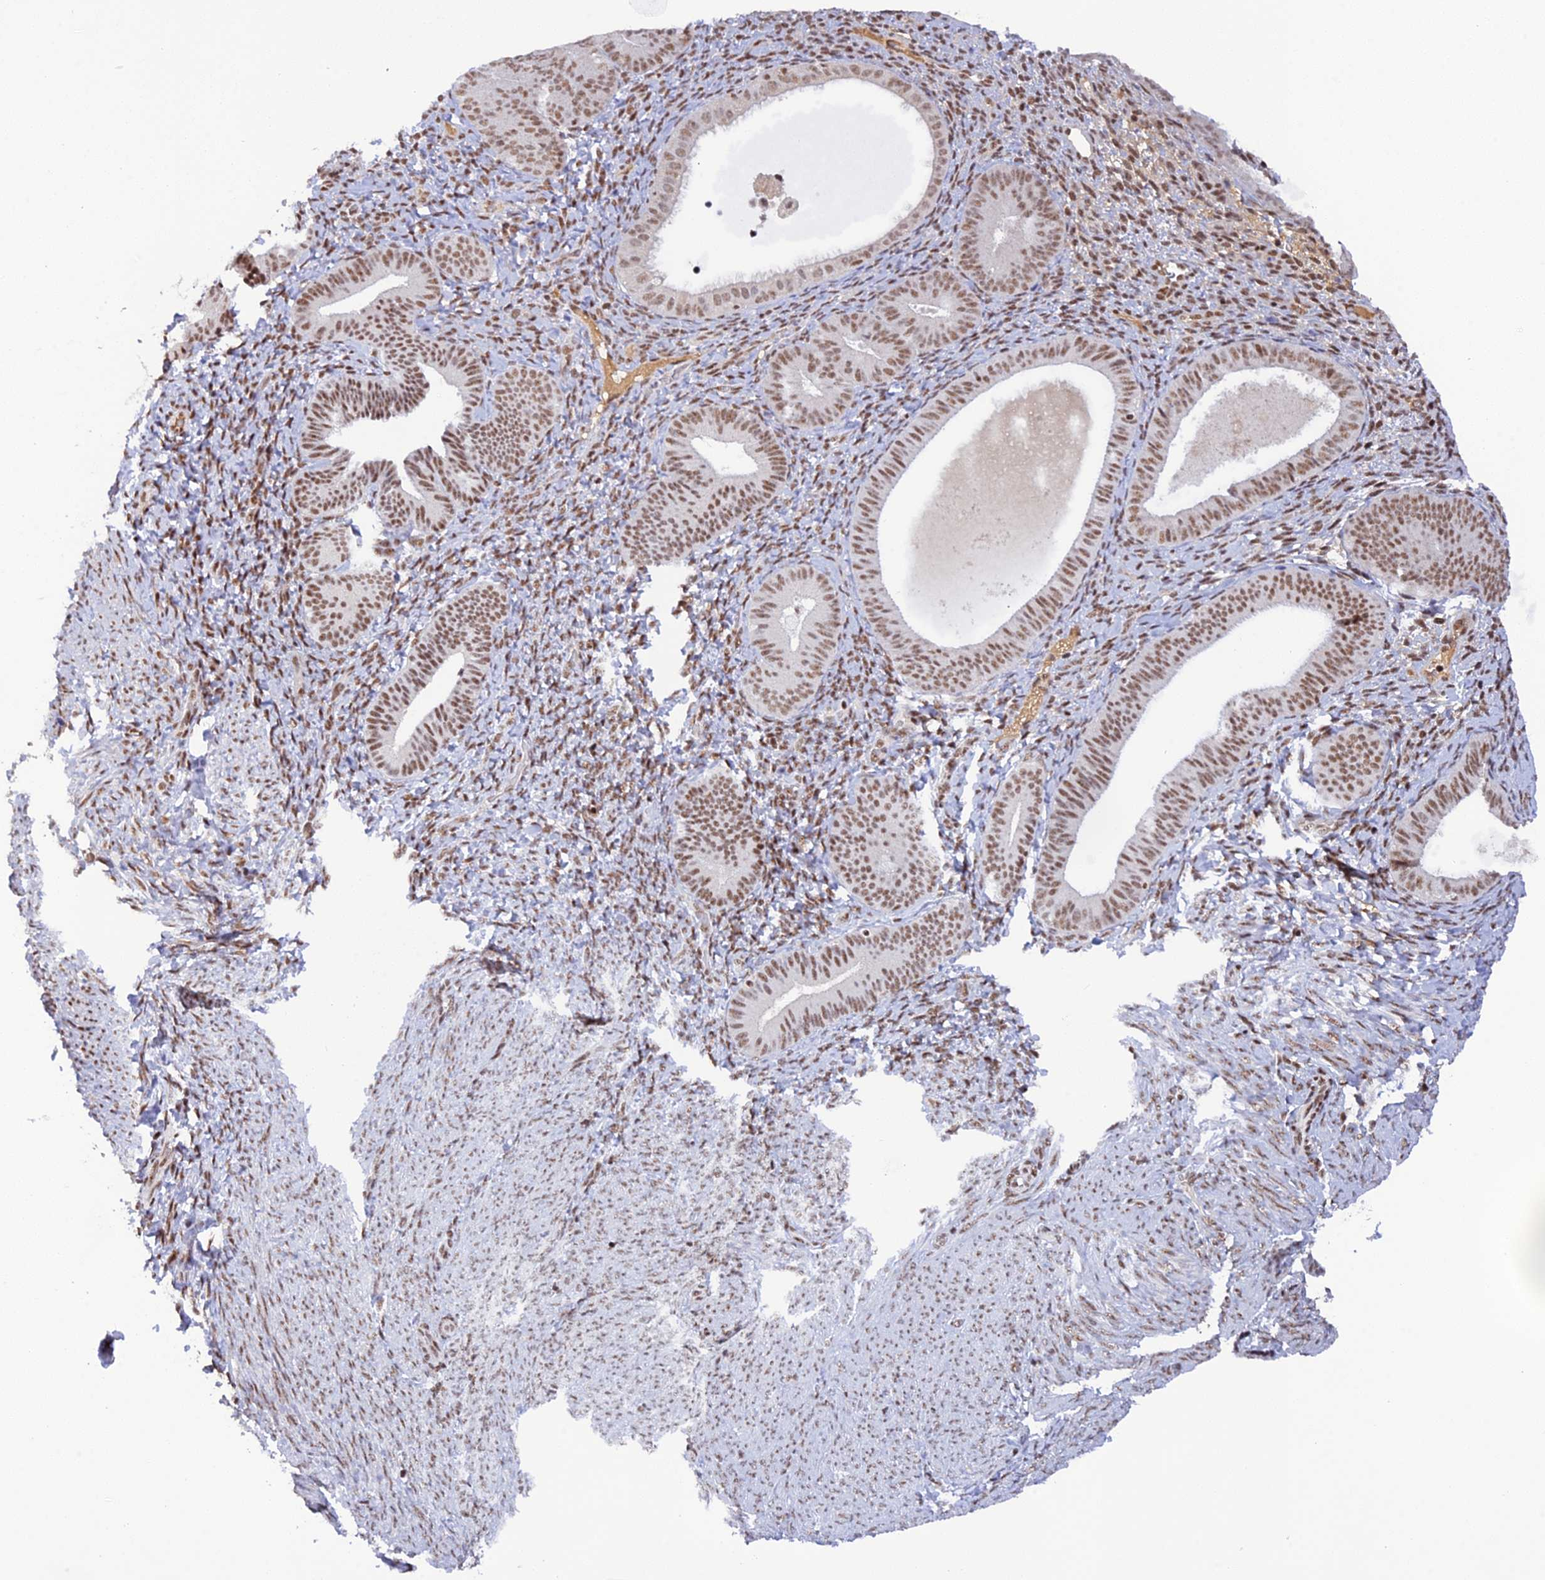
{"staining": {"intensity": "negative", "quantity": "none", "location": "none"}, "tissue": "endometrium", "cell_type": "Cells in endometrial stroma", "image_type": "normal", "snomed": [{"axis": "morphology", "description": "Normal tissue, NOS"}, {"axis": "topography", "description": "Endometrium"}], "caption": "This is an immunohistochemistry histopathology image of unremarkable human endometrium. There is no expression in cells in endometrial stroma.", "gene": "THAP11", "patient": {"sex": "female", "age": 65}}